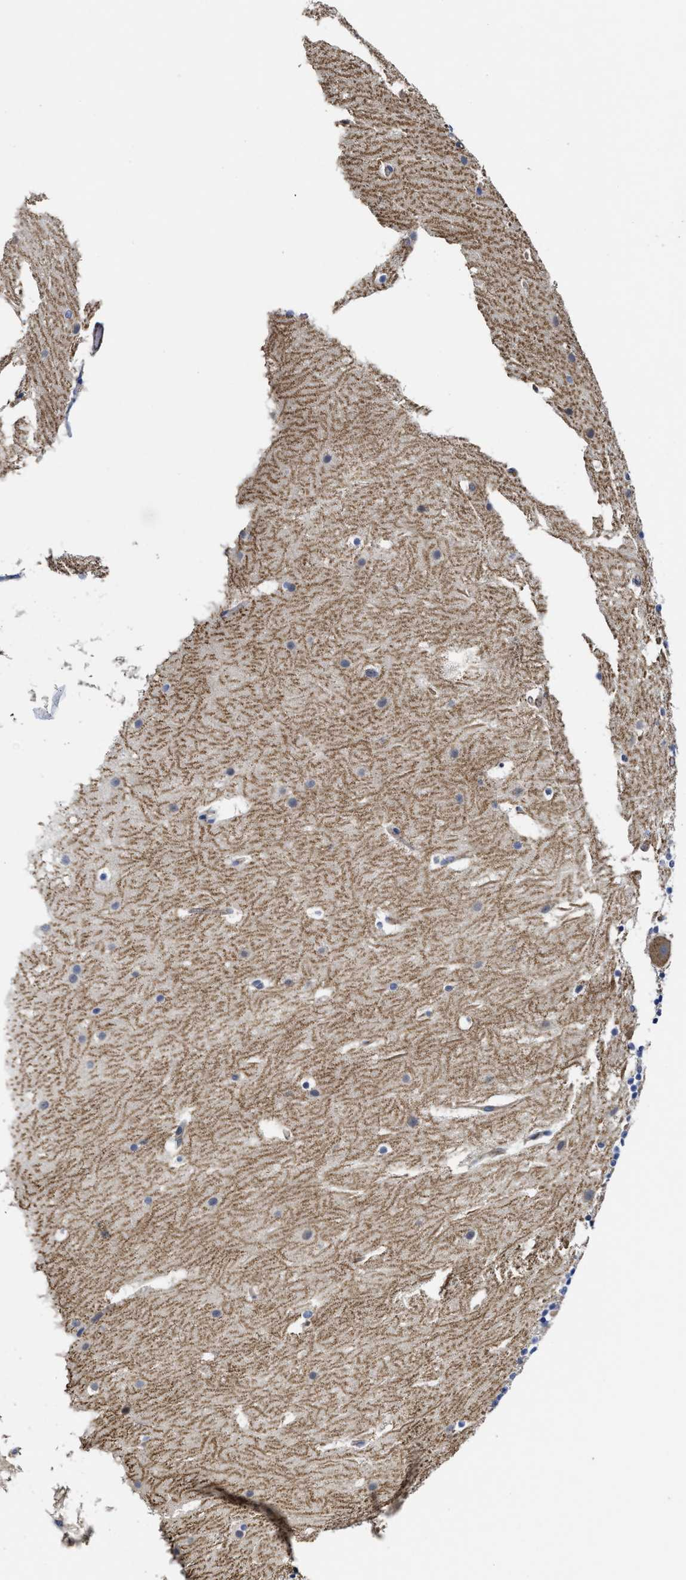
{"staining": {"intensity": "moderate", "quantity": "<25%", "location": "cytoplasmic/membranous"}, "tissue": "cerebellum", "cell_type": "Cells in granular layer", "image_type": "normal", "snomed": [{"axis": "morphology", "description": "Normal tissue, NOS"}, {"axis": "topography", "description": "Cerebellum"}], "caption": "A brown stain shows moderate cytoplasmic/membranous staining of a protein in cells in granular layer of benign cerebellum. (DAB (3,3'-diaminobenzidine) = brown stain, brightfield microscopy at high magnification).", "gene": "TRAF6", "patient": {"sex": "male", "age": 45}}